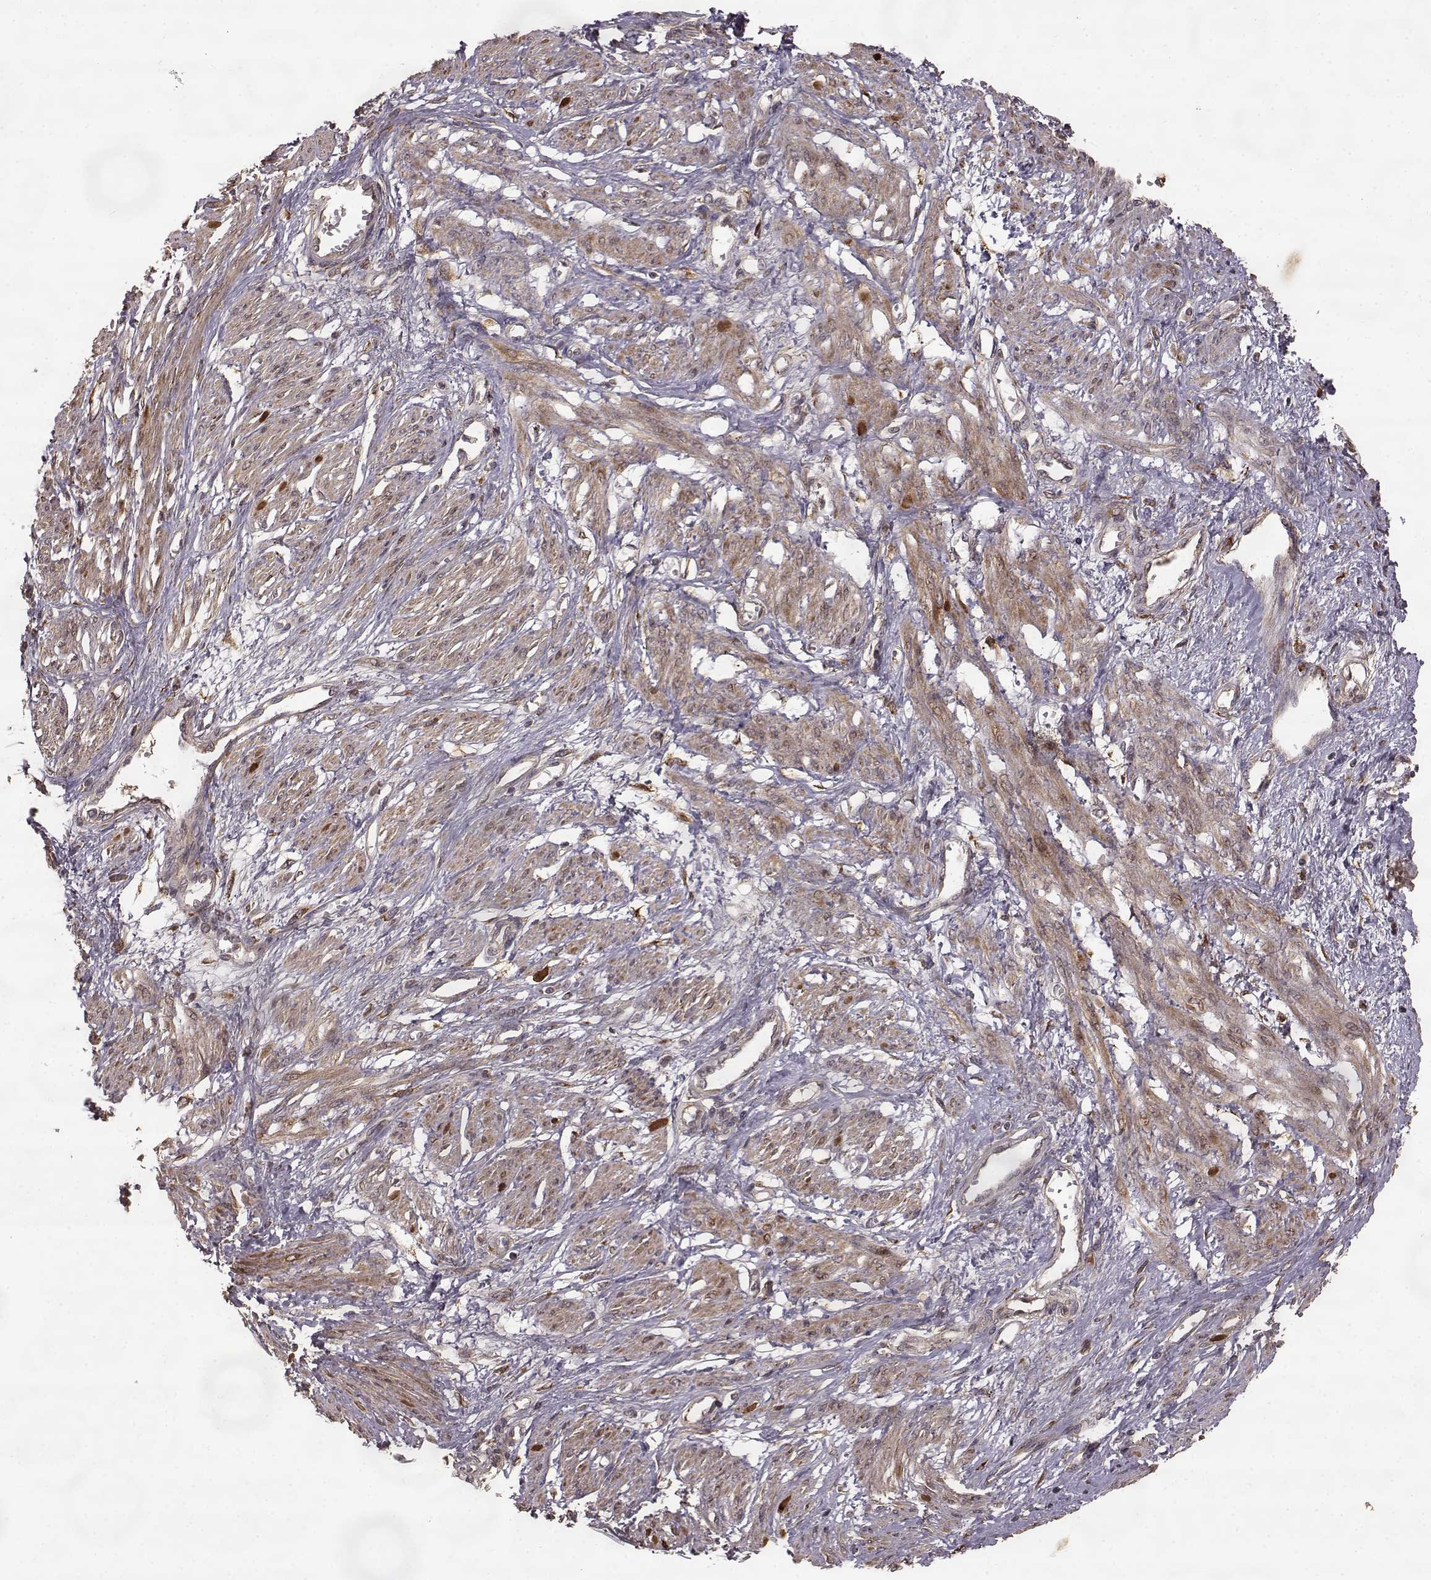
{"staining": {"intensity": "moderate", "quantity": "<25%", "location": "cytoplasmic/membranous,nuclear"}, "tissue": "smooth muscle", "cell_type": "Smooth muscle cells", "image_type": "normal", "snomed": [{"axis": "morphology", "description": "Normal tissue, NOS"}, {"axis": "topography", "description": "Smooth muscle"}, {"axis": "topography", "description": "Uterus"}], "caption": "The immunohistochemical stain highlights moderate cytoplasmic/membranous,nuclear positivity in smooth muscle cells of unremarkable smooth muscle. Ihc stains the protein of interest in brown and the nuclei are stained blue.", "gene": "FSTL1", "patient": {"sex": "female", "age": 39}}